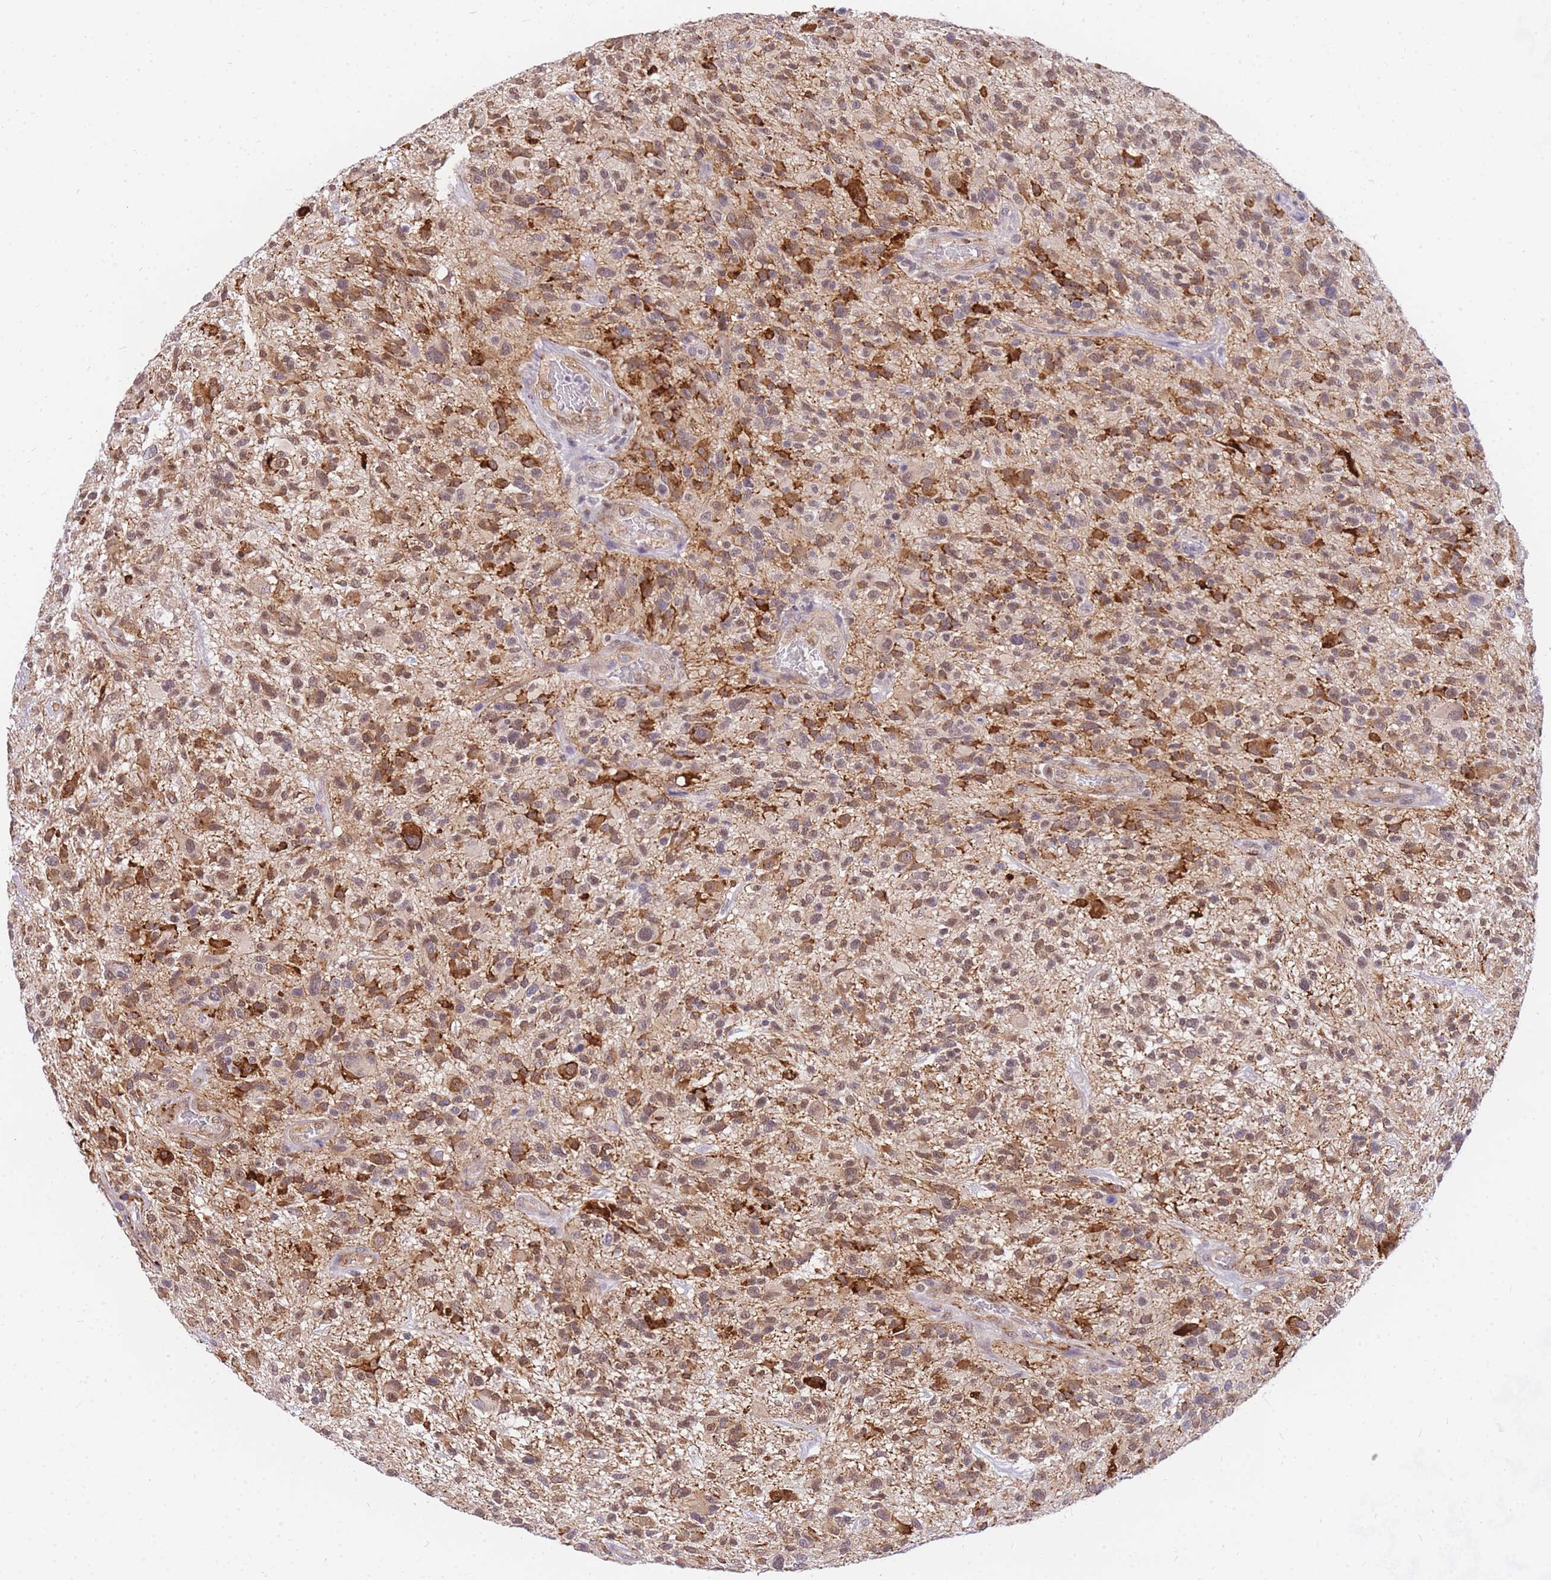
{"staining": {"intensity": "moderate", "quantity": ">75%", "location": "cytoplasmic/membranous,nuclear"}, "tissue": "glioma", "cell_type": "Tumor cells", "image_type": "cancer", "snomed": [{"axis": "morphology", "description": "Glioma, malignant, High grade"}, {"axis": "topography", "description": "Brain"}], "caption": "IHC photomicrograph of glioma stained for a protein (brown), which demonstrates medium levels of moderate cytoplasmic/membranous and nuclear staining in approximately >75% of tumor cells.", "gene": "S100PBP", "patient": {"sex": "male", "age": 47}}